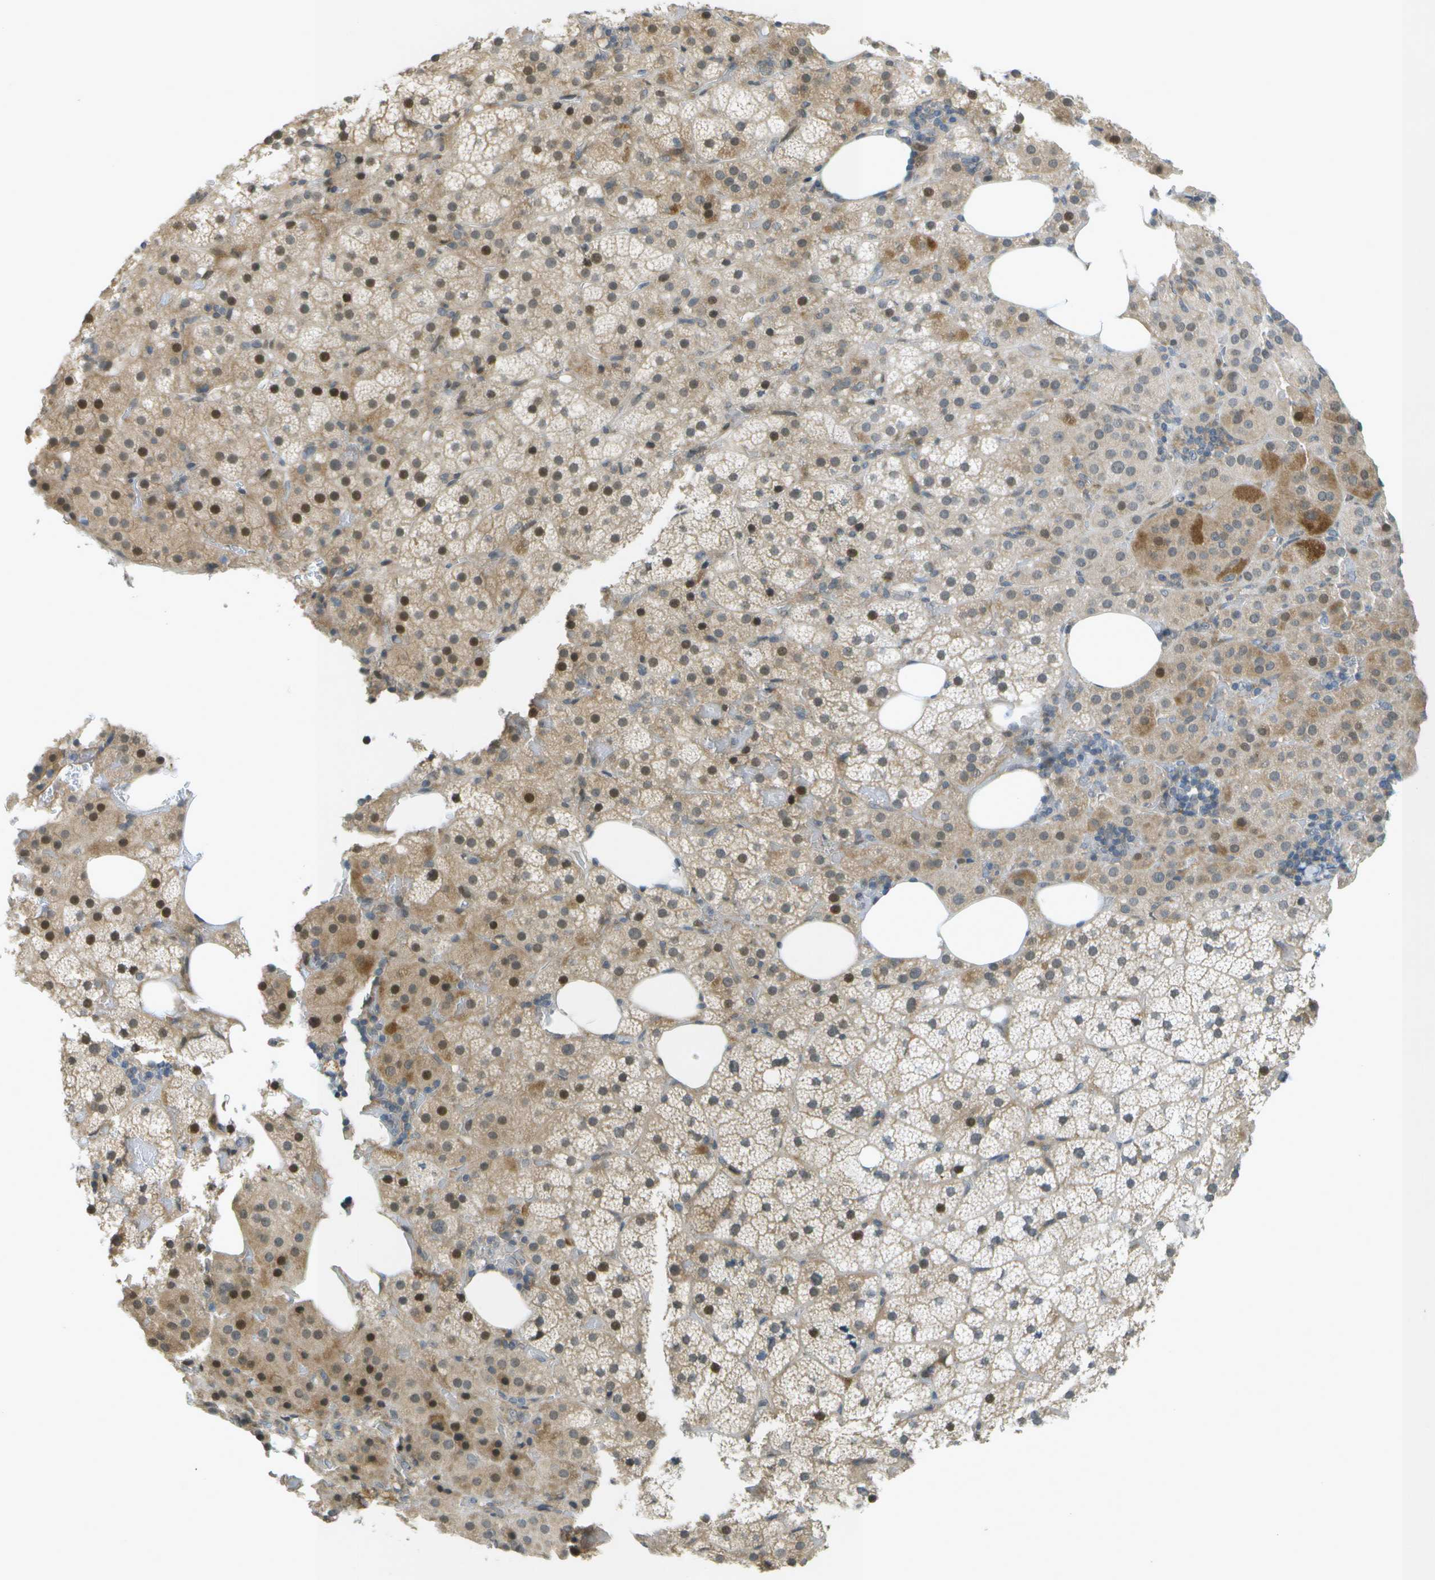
{"staining": {"intensity": "moderate", "quantity": ">75%", "location": "cytoplasmic/membranous,nuclear"}, "tissue": "adrenal gland", "cell_type": "Glandular cells", "image_type": "normal", "snomed": [{"axis": "morphology", "description": "Normal tissue, NOS"}, {"axis": "topography", "description": "Adrenal gland"}], "caption": "This micrograph reveals IHC staining of unremarkable adrenal gland, with medium moderate cytoplasmic/membranous,nuclear expression in about >75% of glandular cells.", "gene": "WNK2", "patient": {"sex": "female", "age": 59}}